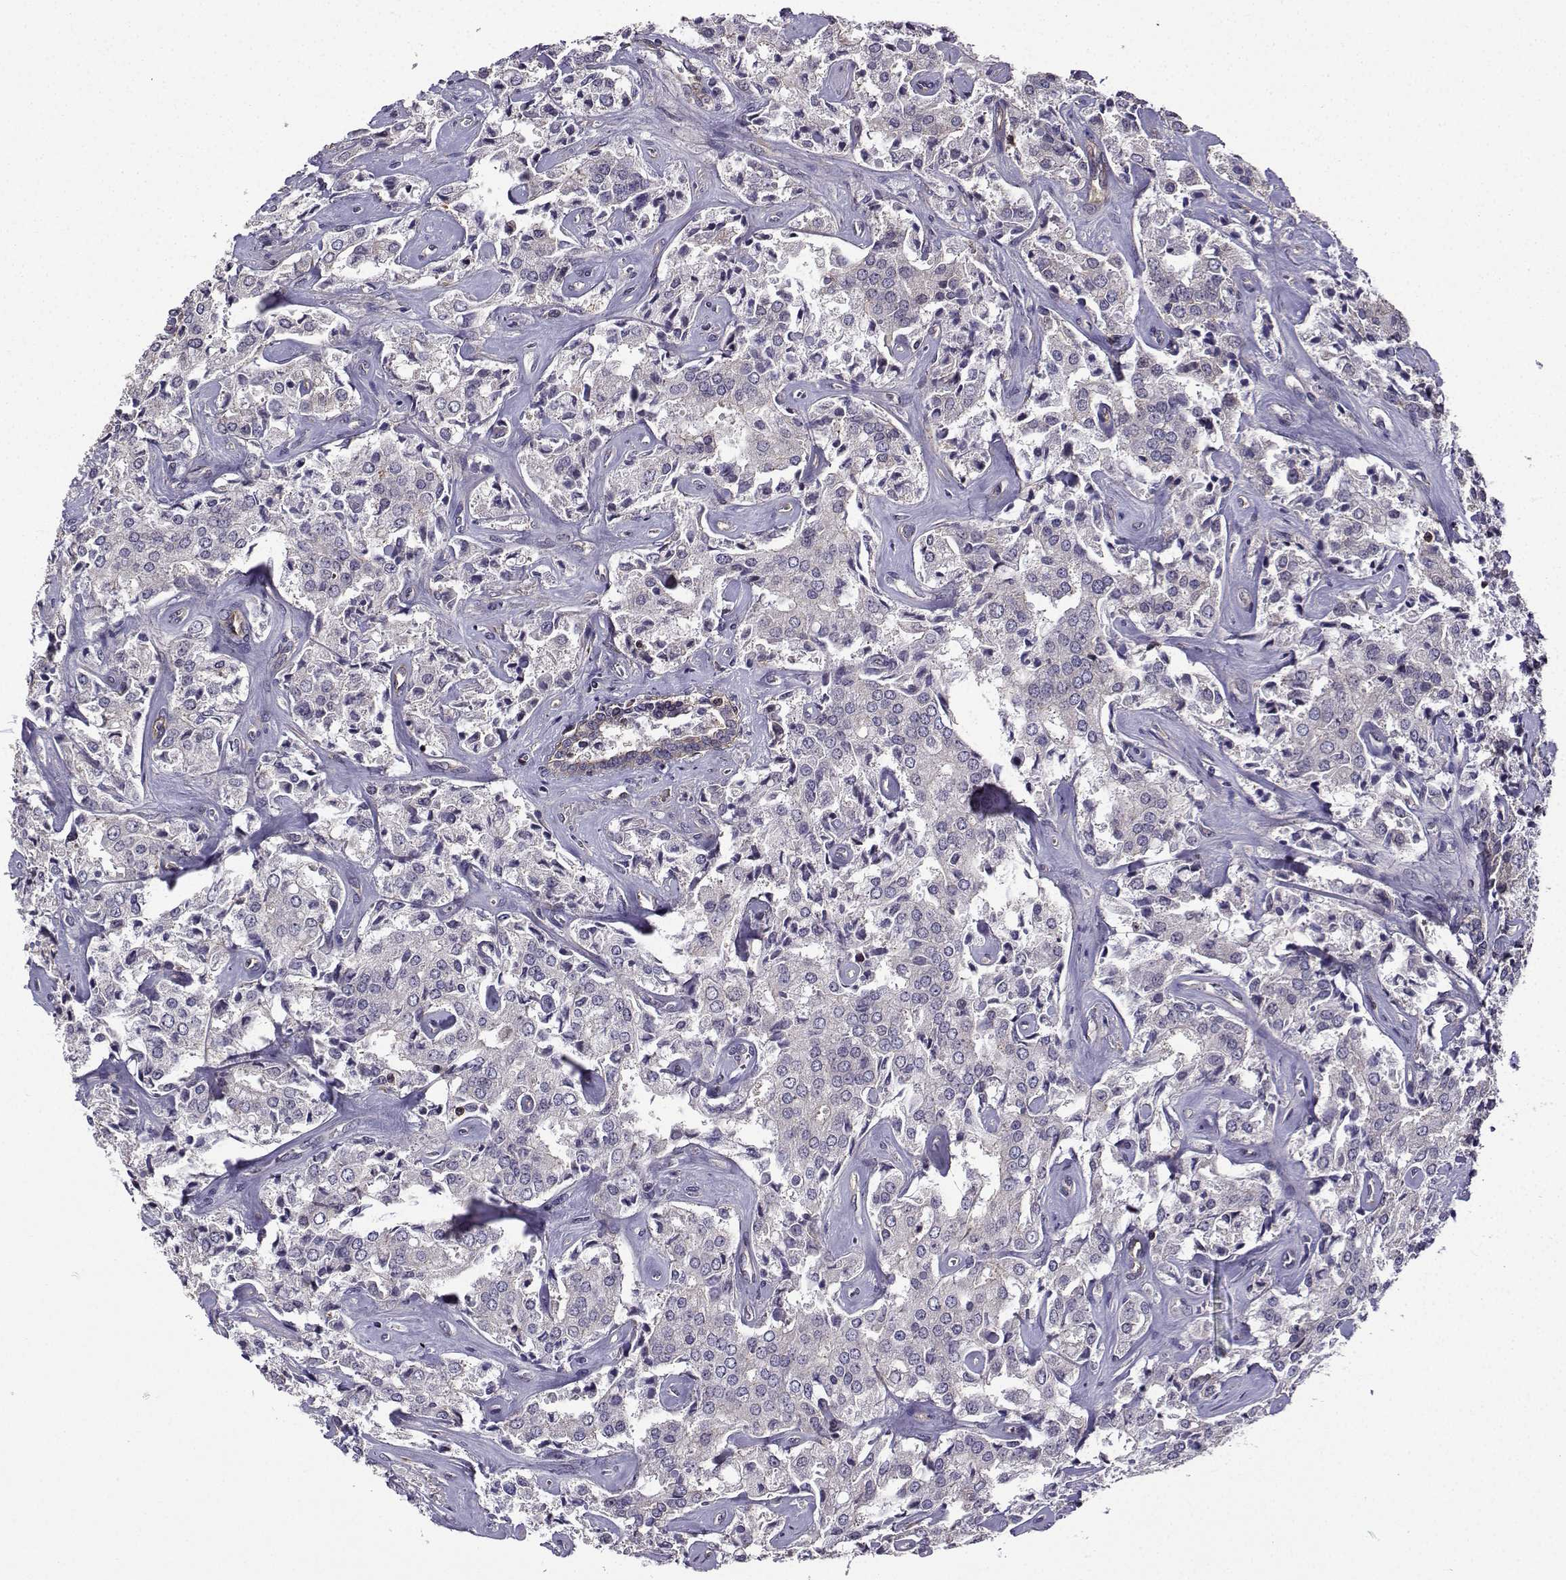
{"staining": {"intensity": "negative", "quantity": "none", "location": "none"}, "tissue": "prostate cancer", "cell_type": "Tumor cells", "image_type": "cancer", "snomed": [{"axis": "morphology", "description": "Adenocarcinoma, NOS"}, {"axis": "topography", "description": "Prostate"}], "caption": "Immunohistochemistry (IHC) of prostate cancer reveals no positivity in tumor cells.", "gene": "ITGB8", "patient": {"sex": "male", "age": 66}}